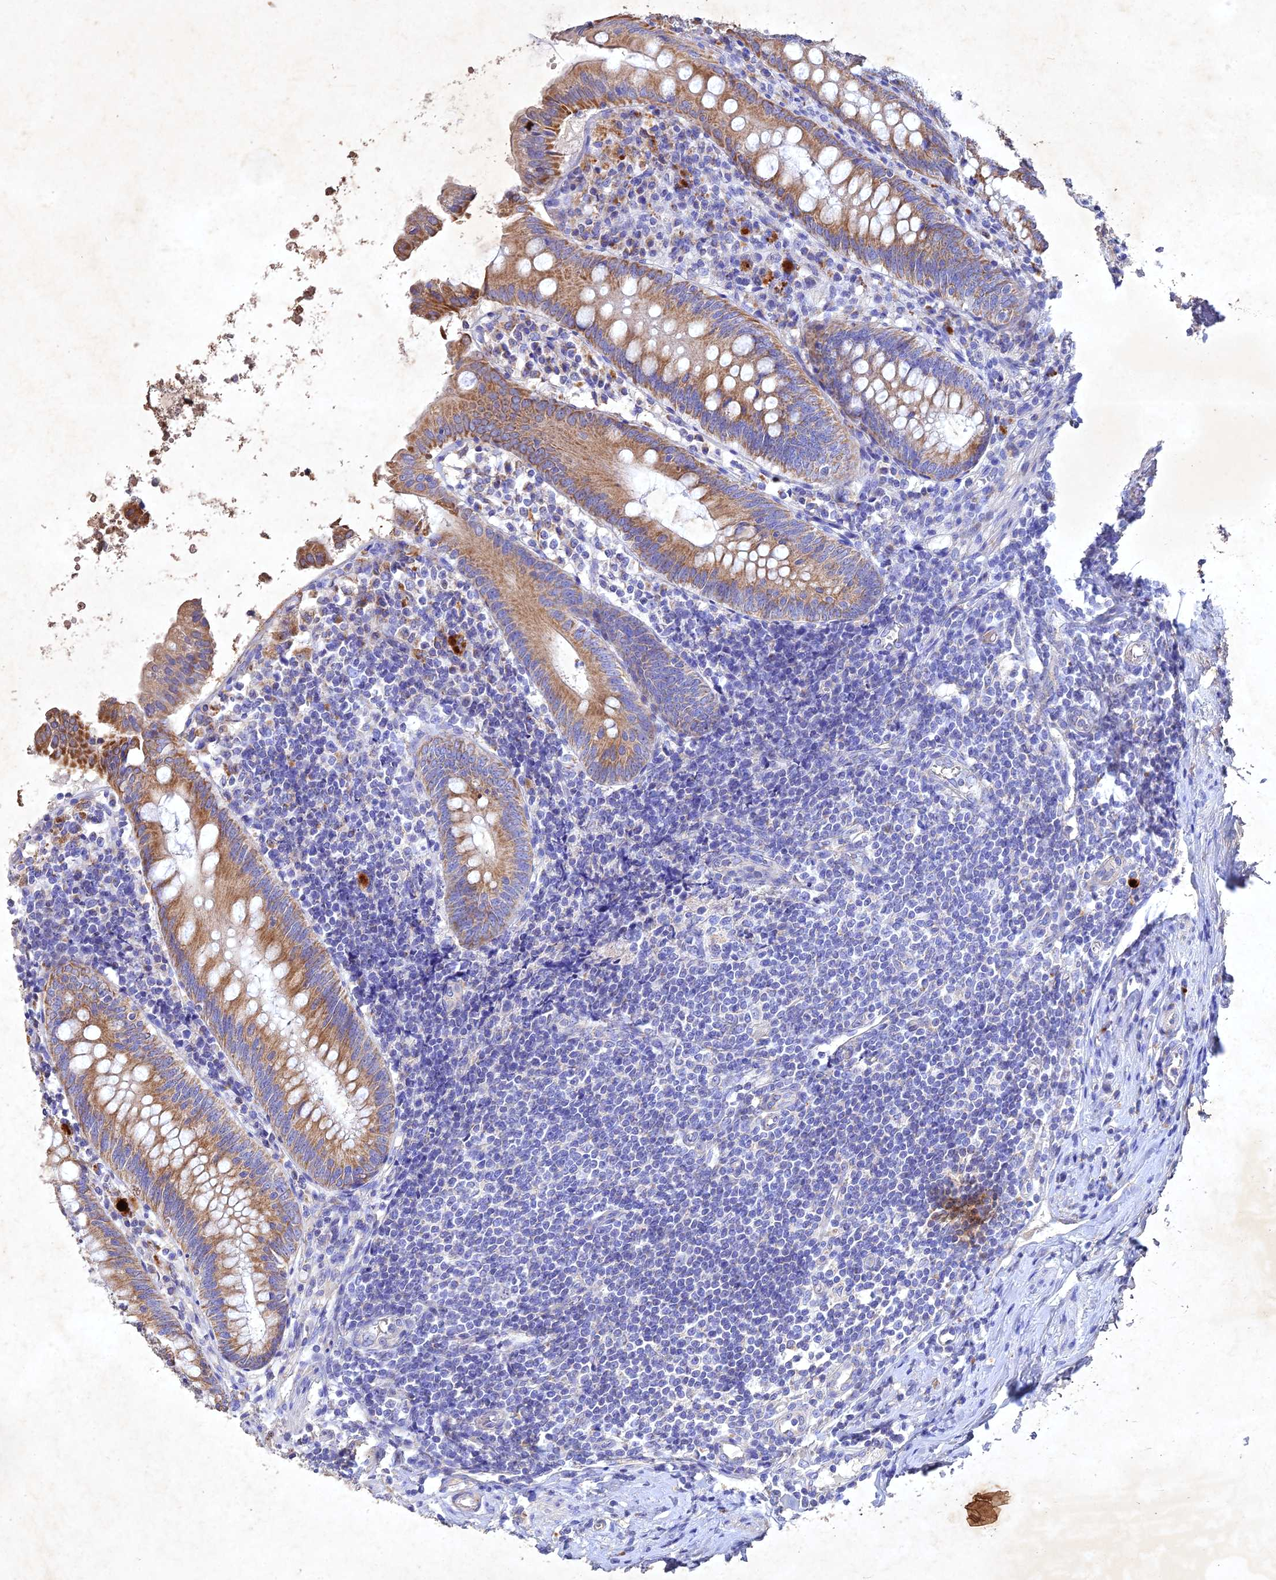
{"staining": {"intensity": "moderate", "quantity": ">75%", "location": "cytoplasmic/membranous"}, "tissue": "appendix", "cell_type": "Glandular cells", "image_type": "normal", "snomed": [{"axis": "morphology", "description": "Normal tissue, NOS"}, {"axis": "topography", "description": "Appendix"}], "caption": "Brown immunohistochemical staining in normal human appendix demonstrates moderate cytoplasmic/membranous expression in approximately >75% of glandular cells.", "gene": "NDUFV1", "patient": {"sex": "female", "age": 54}}